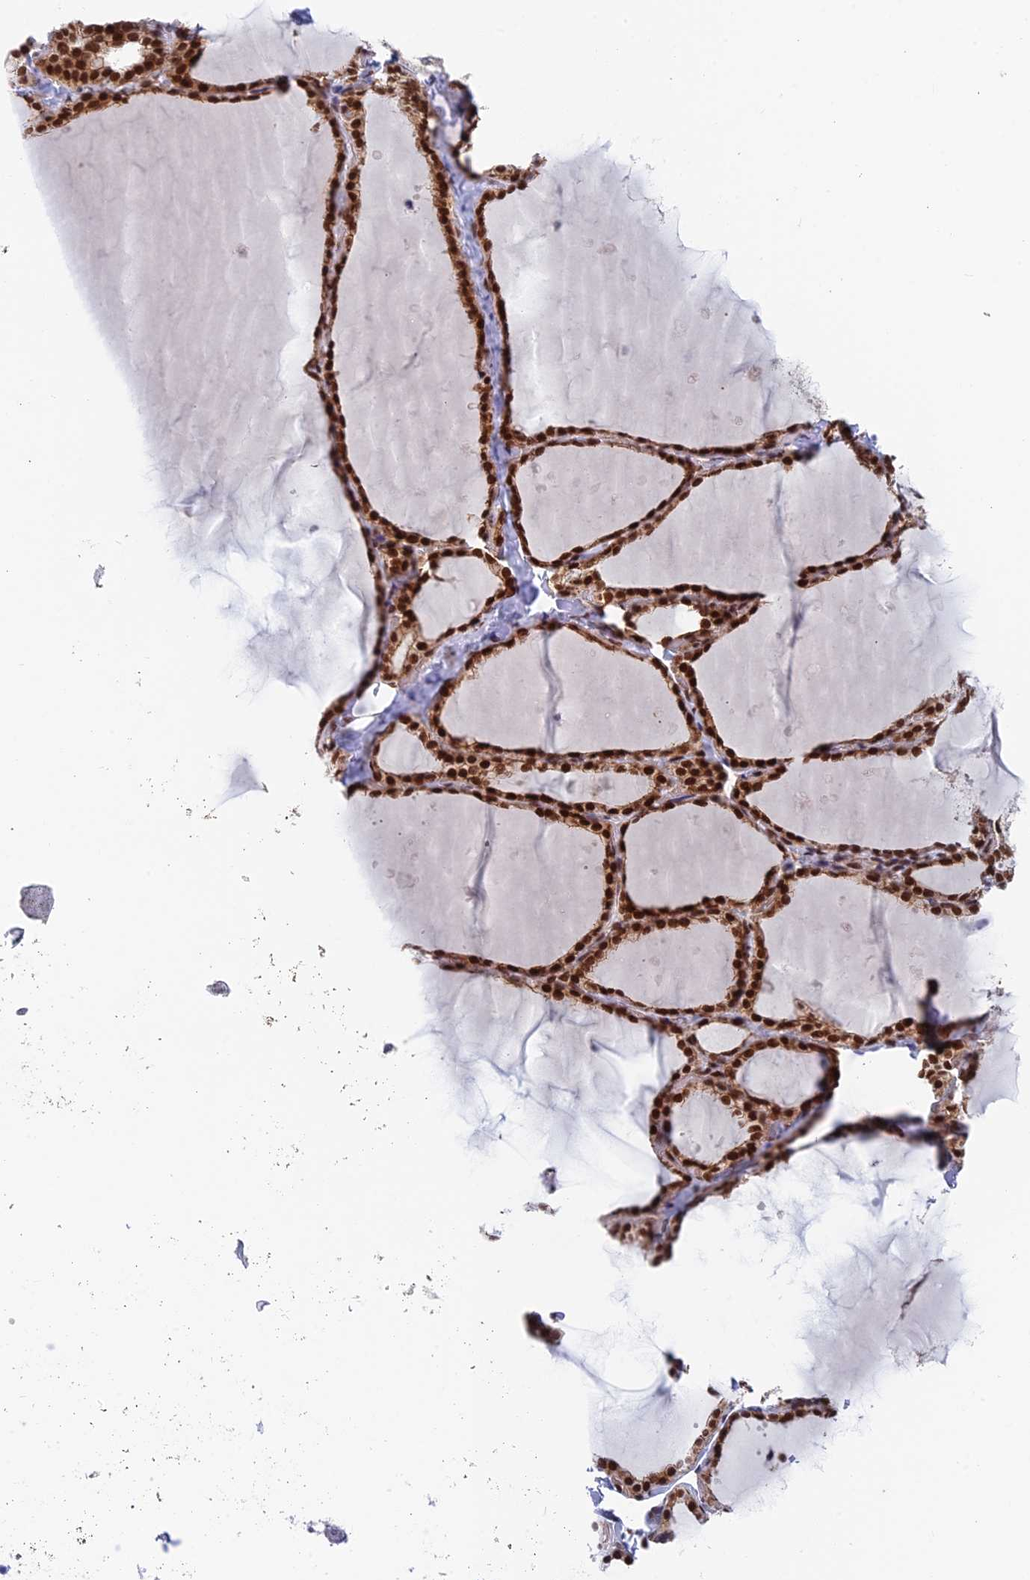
{"staining": {"intensity": "strong", "quantity": ">75%", "location": "cytoplasmic/membranous,nuclear"}, "tissue": "thyroid gland", "cell_type": "Glandular cells", "image_type": "normal", "snomed": [{"axis": "morphology", "description": "Normal tissue, NOS"}, {"axis": "topography", "description": "Thyroid gland"}], "caption": "High-magnification brightfield microscopy of benign thyroid gland stained with DAB (3,3'-diaminobenzidine) (brown) and counterstained with hematoxylin (blue). glandular cells exhibit strong cytoplasmic/membranous,nuclear staining is identified in approximately>75% of cells.", "gene": "EEF1AKMT3", "patient": {"sex": "female", "age": 44}}